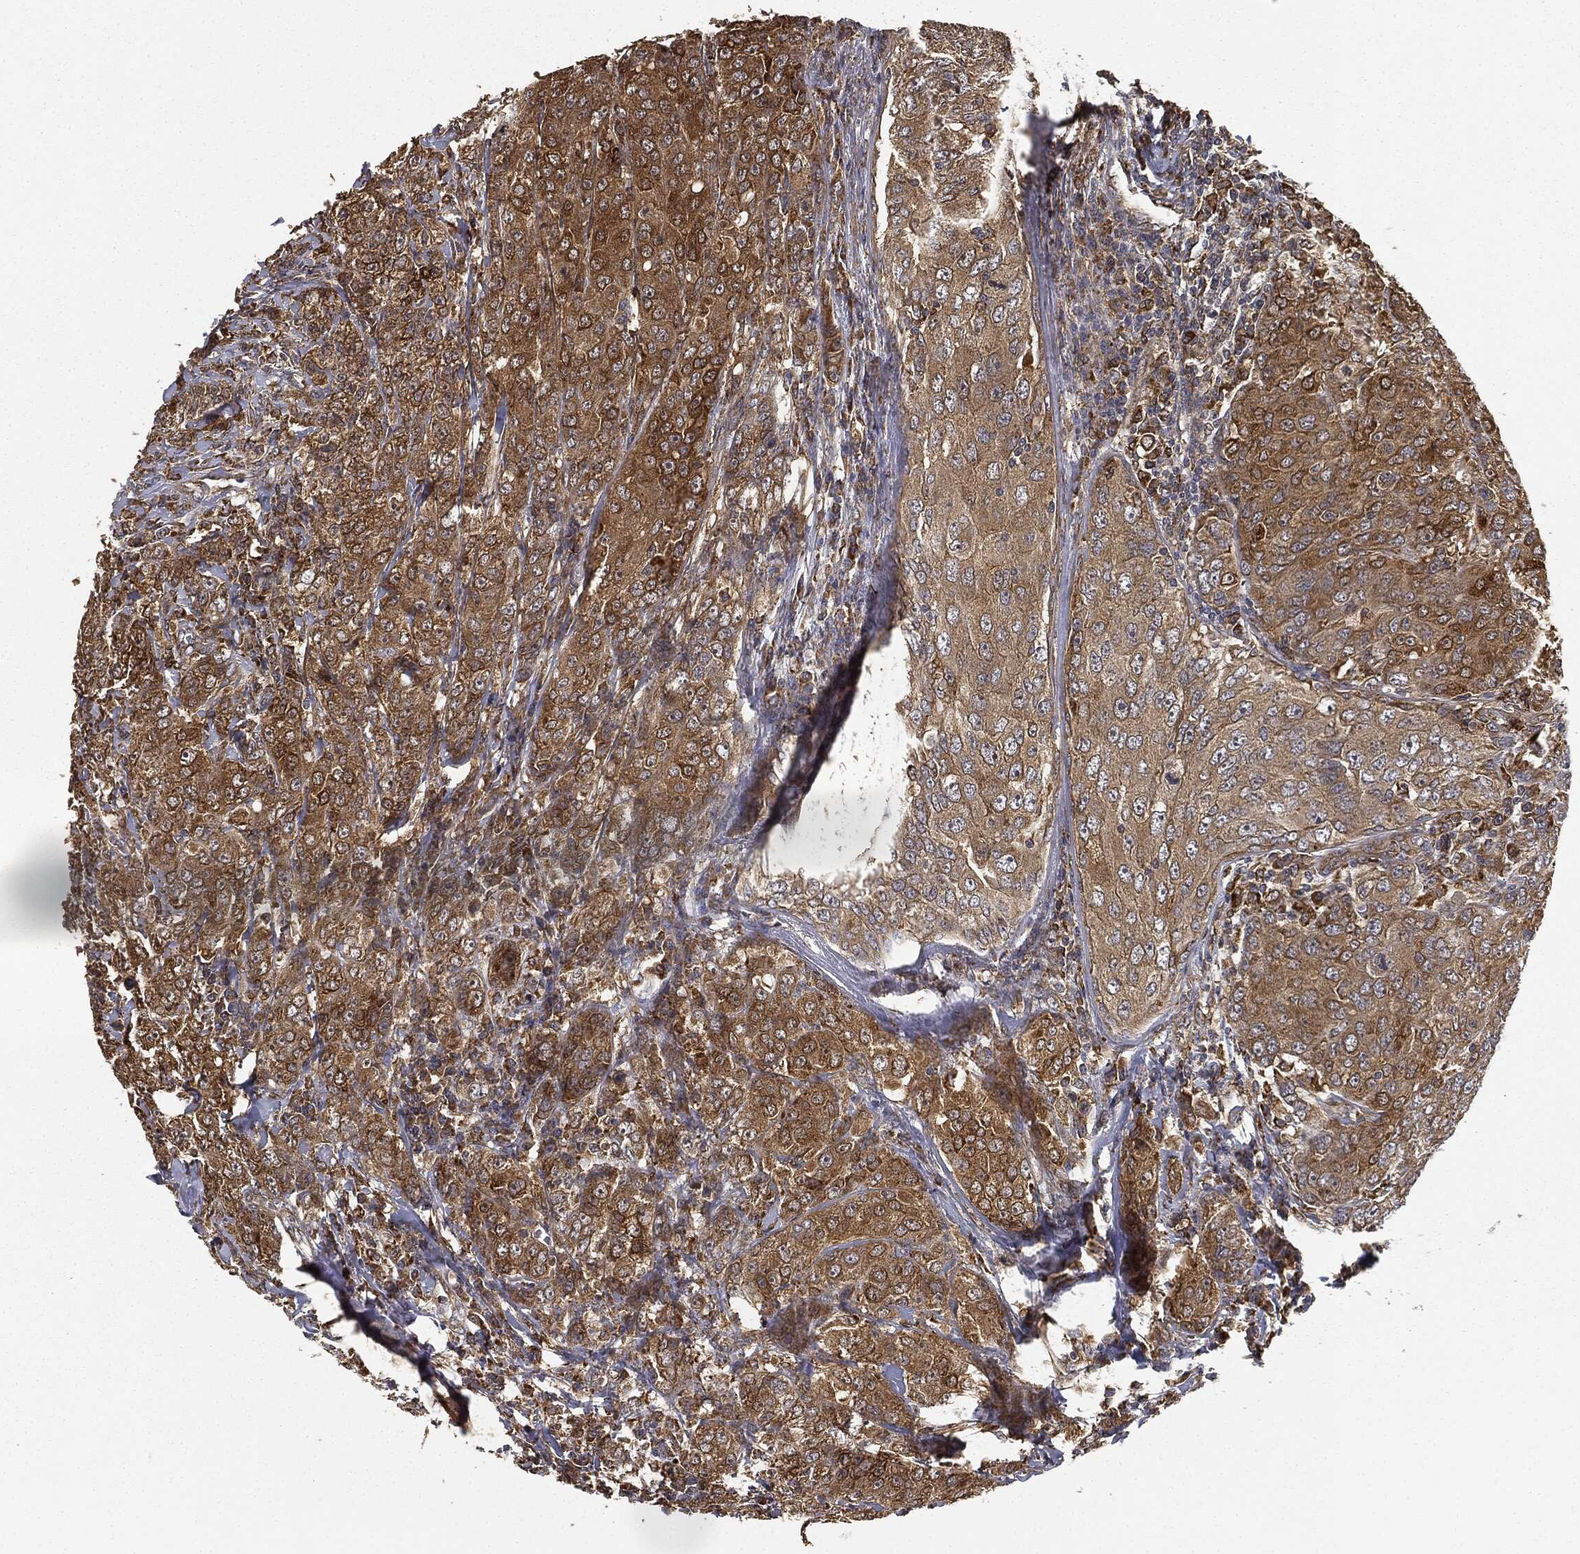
{"staining": {"intensity": "strong", "quantity": ">75%", "location": "cytoplasmic/membranous"}, "tissue": "breast cancer", "cell_type": "Tumor cells", "image_type": "cancer", "snomed": [{"axis": "morphology", "description": "Duct carcinoma"}, {"axis": "topography", "description": "Breast"}], "caption": "A histopathology image of breast infiltrating ductal carcinoma stained for a protein demonstrates strong cytoplasmic/membranous brown staining in tumor cells.", "gene": "MIER2", "patient": {"sex": "female", "age": 43}}